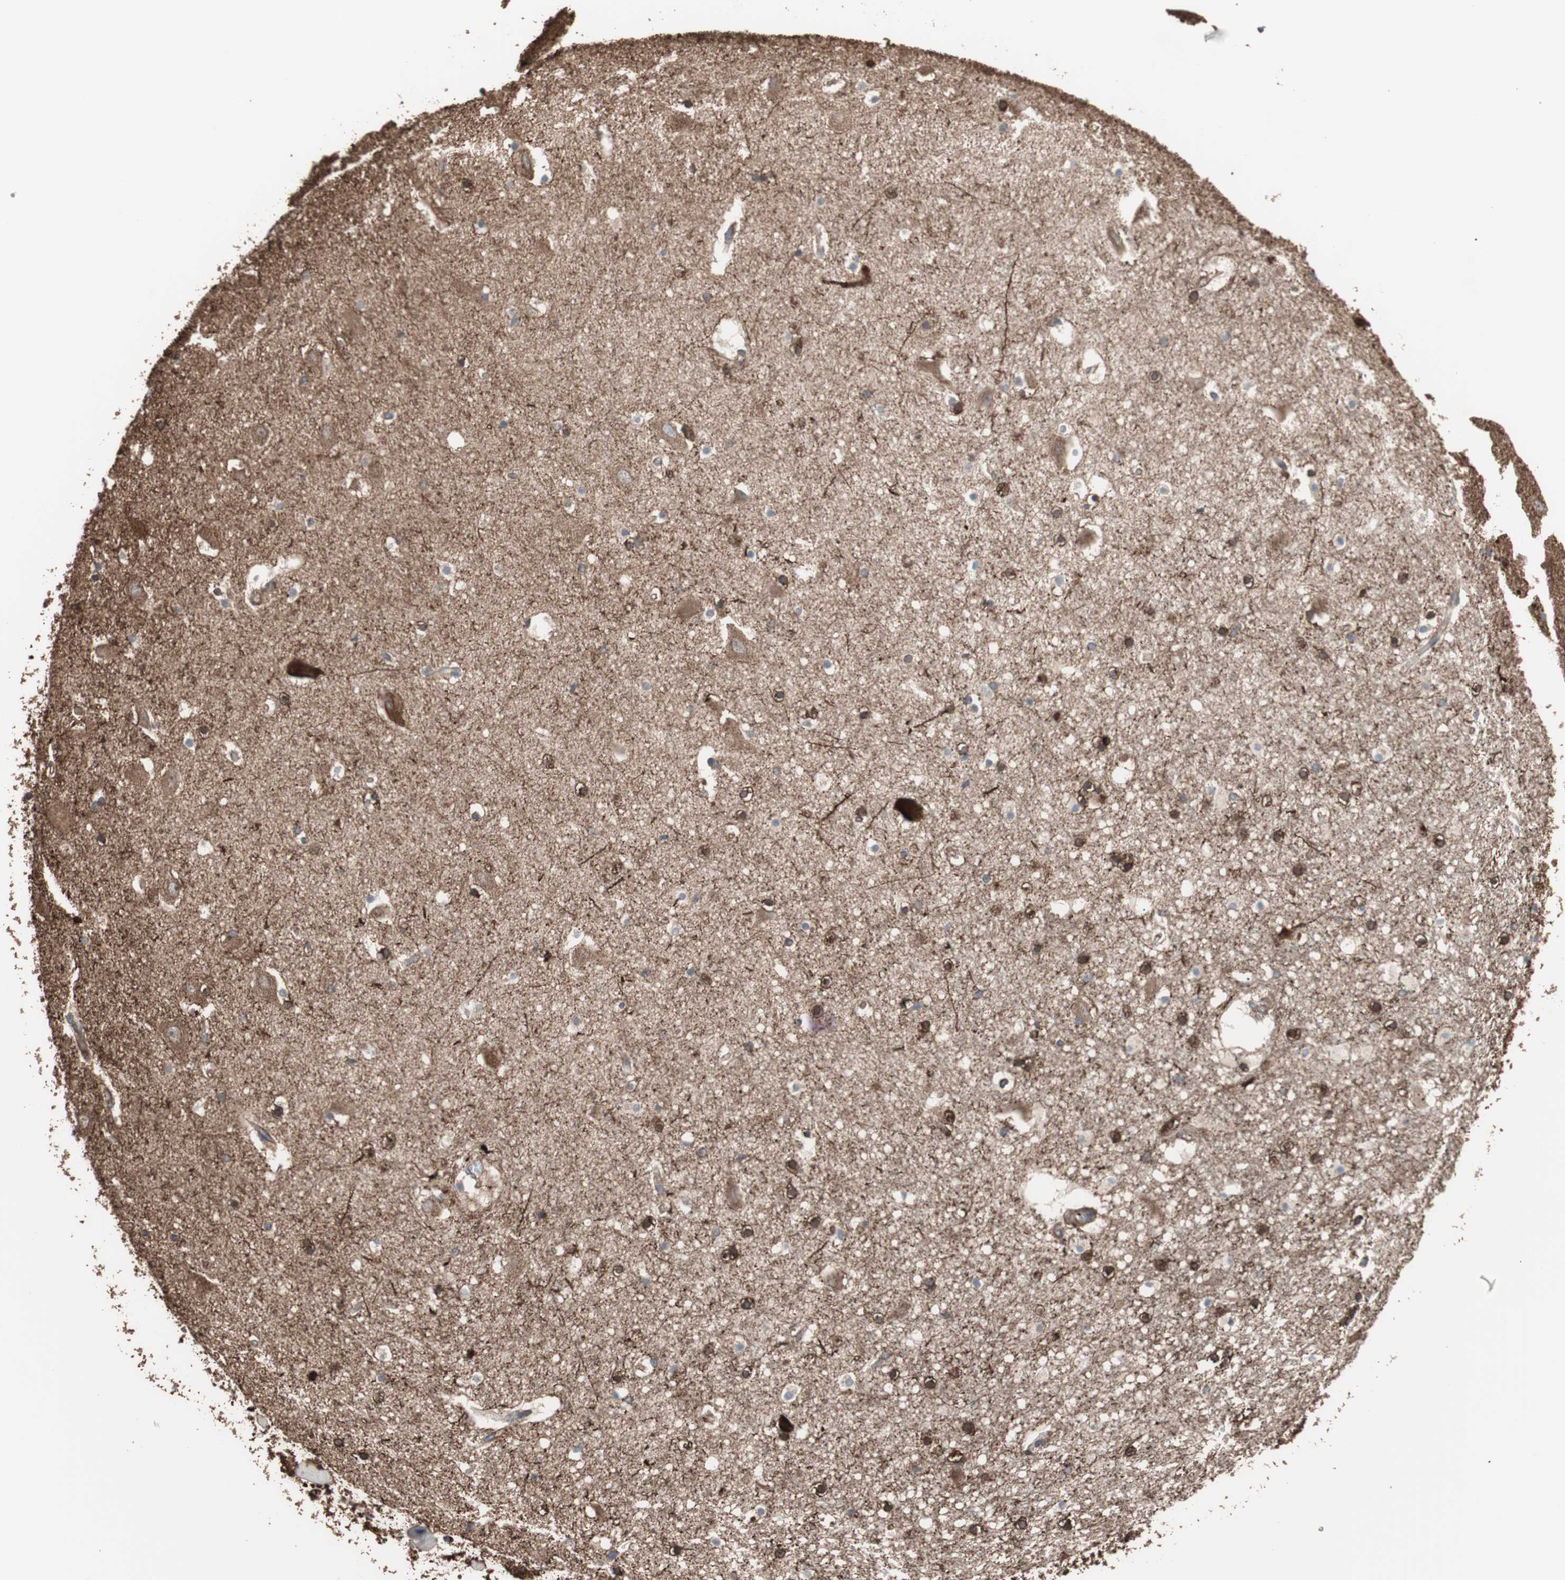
{"staining": {"intensity": "strong", "quantity": "25%-75%", "location": "cytoplasmic/membranous"}, "tissue": "hippocampus", "cell_type": "Glial cells", "image_type": "normal", "snomed": [{"axis": "morphology", "description": "Normal tissue, NOS"}, {"axis": "topography", "description": "Hippocampus"}], "caption": "Immunohistochemistry (IHC) of benign human hippocampus exhibits high levels of strong cytoplasmic/membranous staining in about 25%-75% of glial cells. Ihc stains the protein in brown and the nuclei are stained blue.", "gene": "GPSM2", "patient": {"sex": "male", "age": 45}}